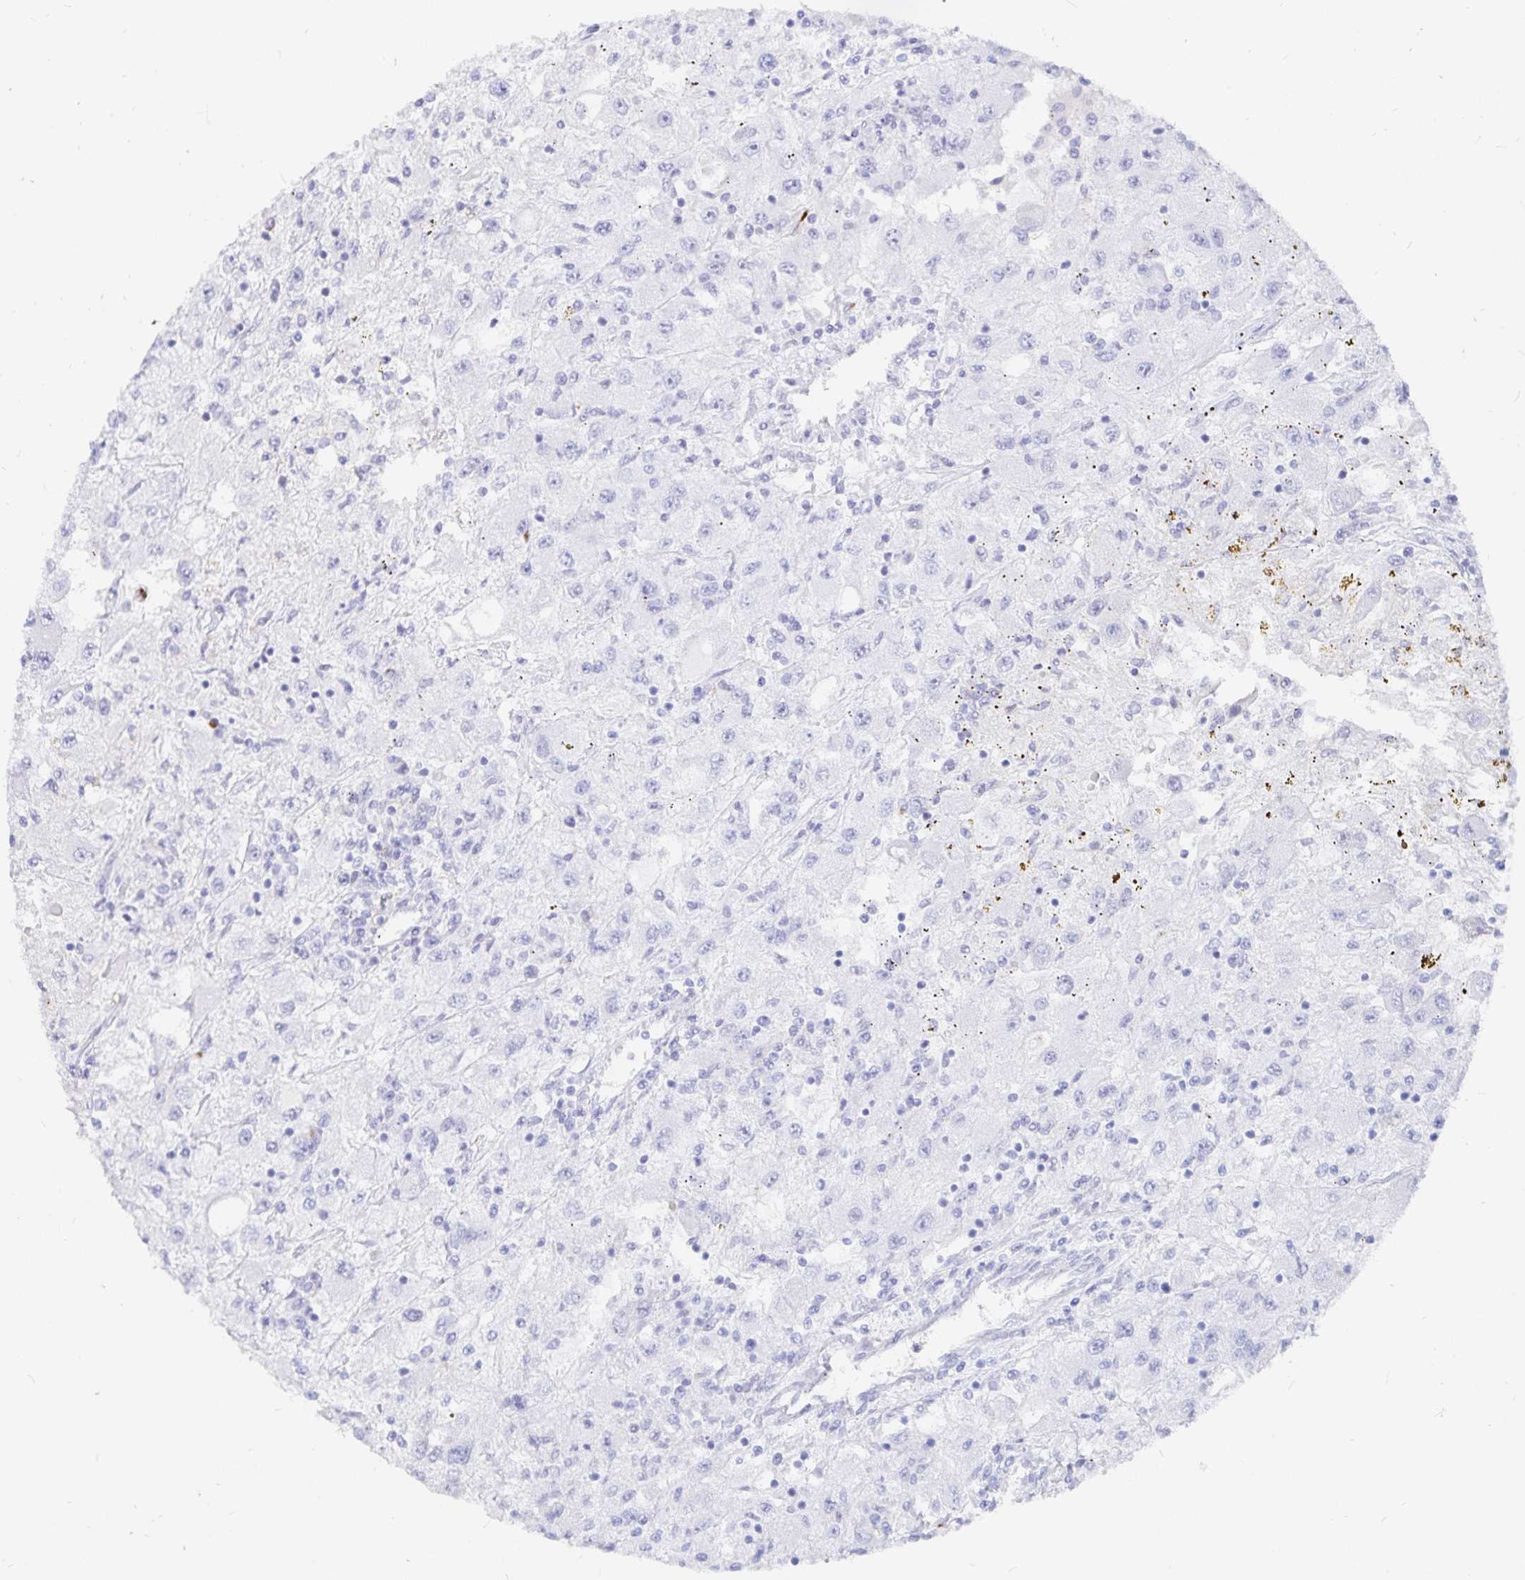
{"staining": {"intensity": "negative", "quantity": "none", "location": "none"}, "tissue": "renal cancer", "cell_type": "Tumor cells", "image_type": "cancer", "snomed": [{"axis": "morphology", "description": "Adenocarcinoma, NOS"}, {"axis": "topography", "description": "Kidney"}], "caption": "IHC photomicrograph of human renal adenocarcinoma stained for a protein (brown), which demonstrates no staining in tumor cells.", "gene": "INSL5", "patient": {"sex": "female", "age": 67}}